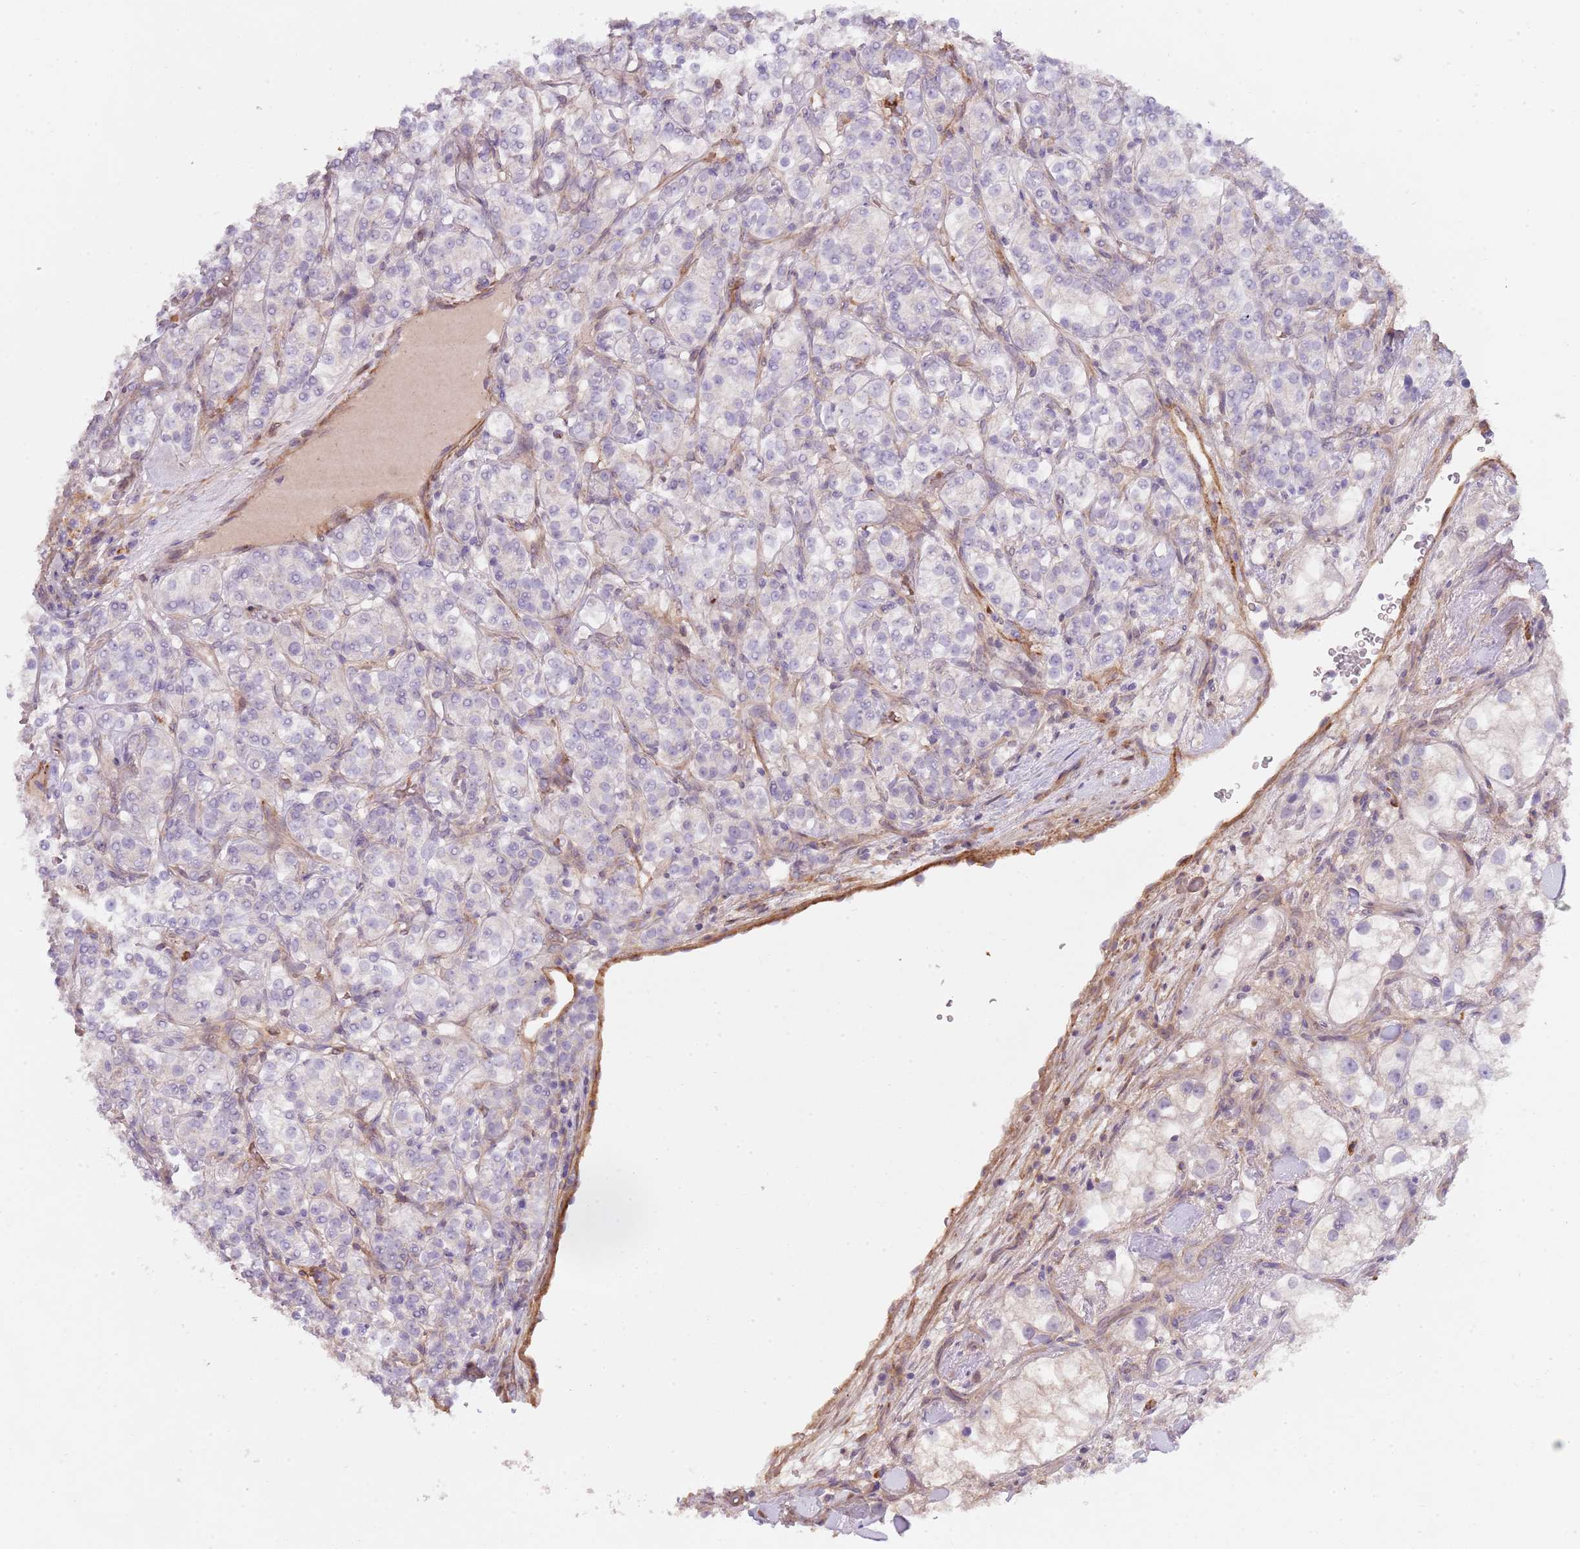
{"staining": {"intensity": "negative", "quantity": "none", "location": "none"}, "tissue": "renal cancer", "cell_type": "Tumor cells", "image_type": "cancer", "snomed": [{"axis": "morphology", "description": "Adenocarcinoma, NOS"}, {"axis": "topography", "description": "Kidney"}], "caption": "The immunohistochemistry histopathology image has no significant expression in tumor cells of renal cancer tissue.", "gene": "TINAGL1", "patient": {"sex": "male", "age": 77}}